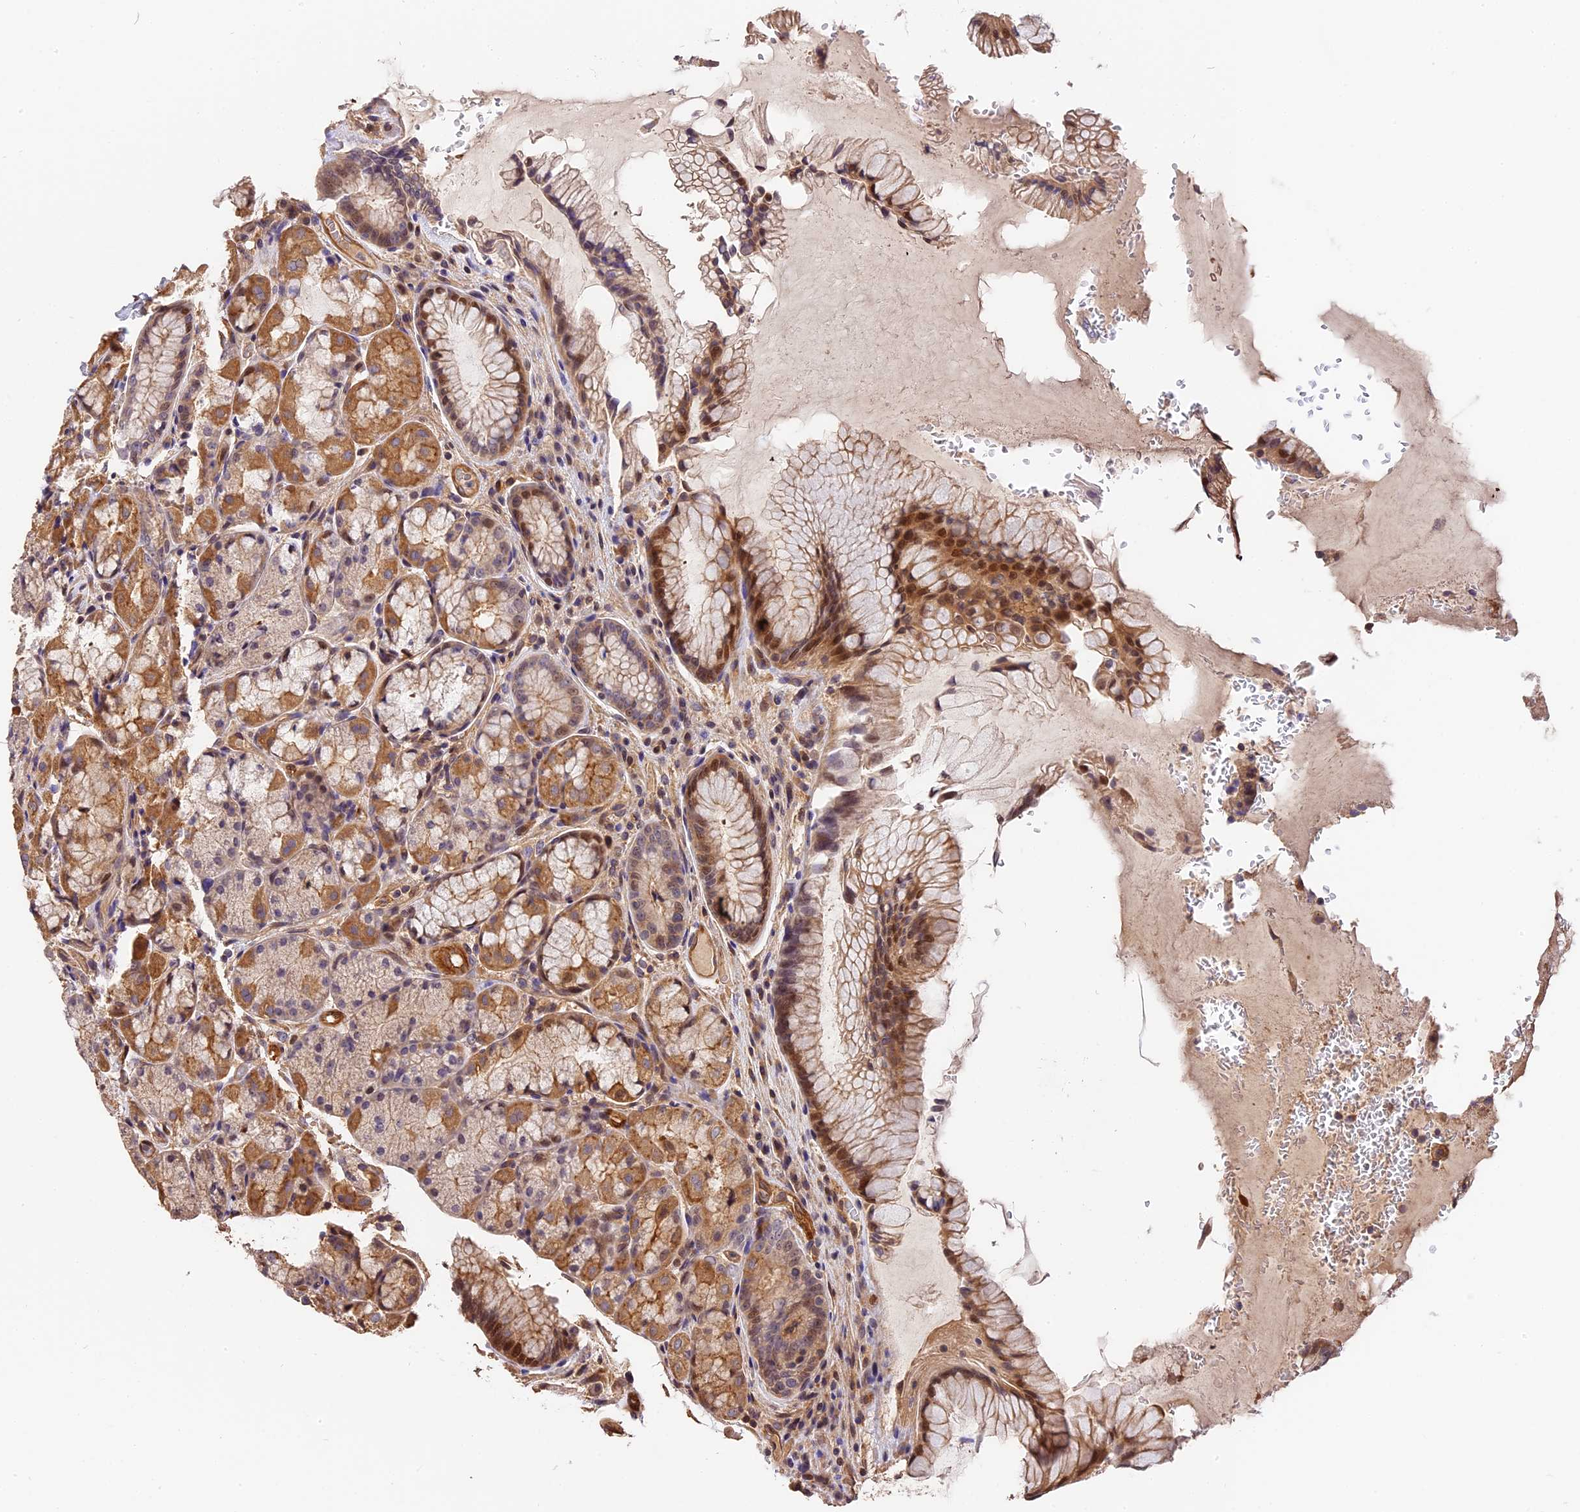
{"staining": {"intensity": "moderate", "quantity": ">75%", "location": "cytoplasmic/membranous,nuclear"}, "tissue": "stomach", "cell_type": "Glandular cells", "image_type": "normal", "snomed": [{"axis": "morphology", "description": "Normal tissue, NOS"}, {"axis": "topography", "description": "Stomach"}], "caption": "An immunohistochemistry histopathology image of unremarkable tissue is shown. Protein staining in brown shows moderate cytoplasmic/membranous,nuclear positivity in stomach within glandular cells.", "gene": "ARHGAP17", "patient": {"sex": "male", "age": 63}}